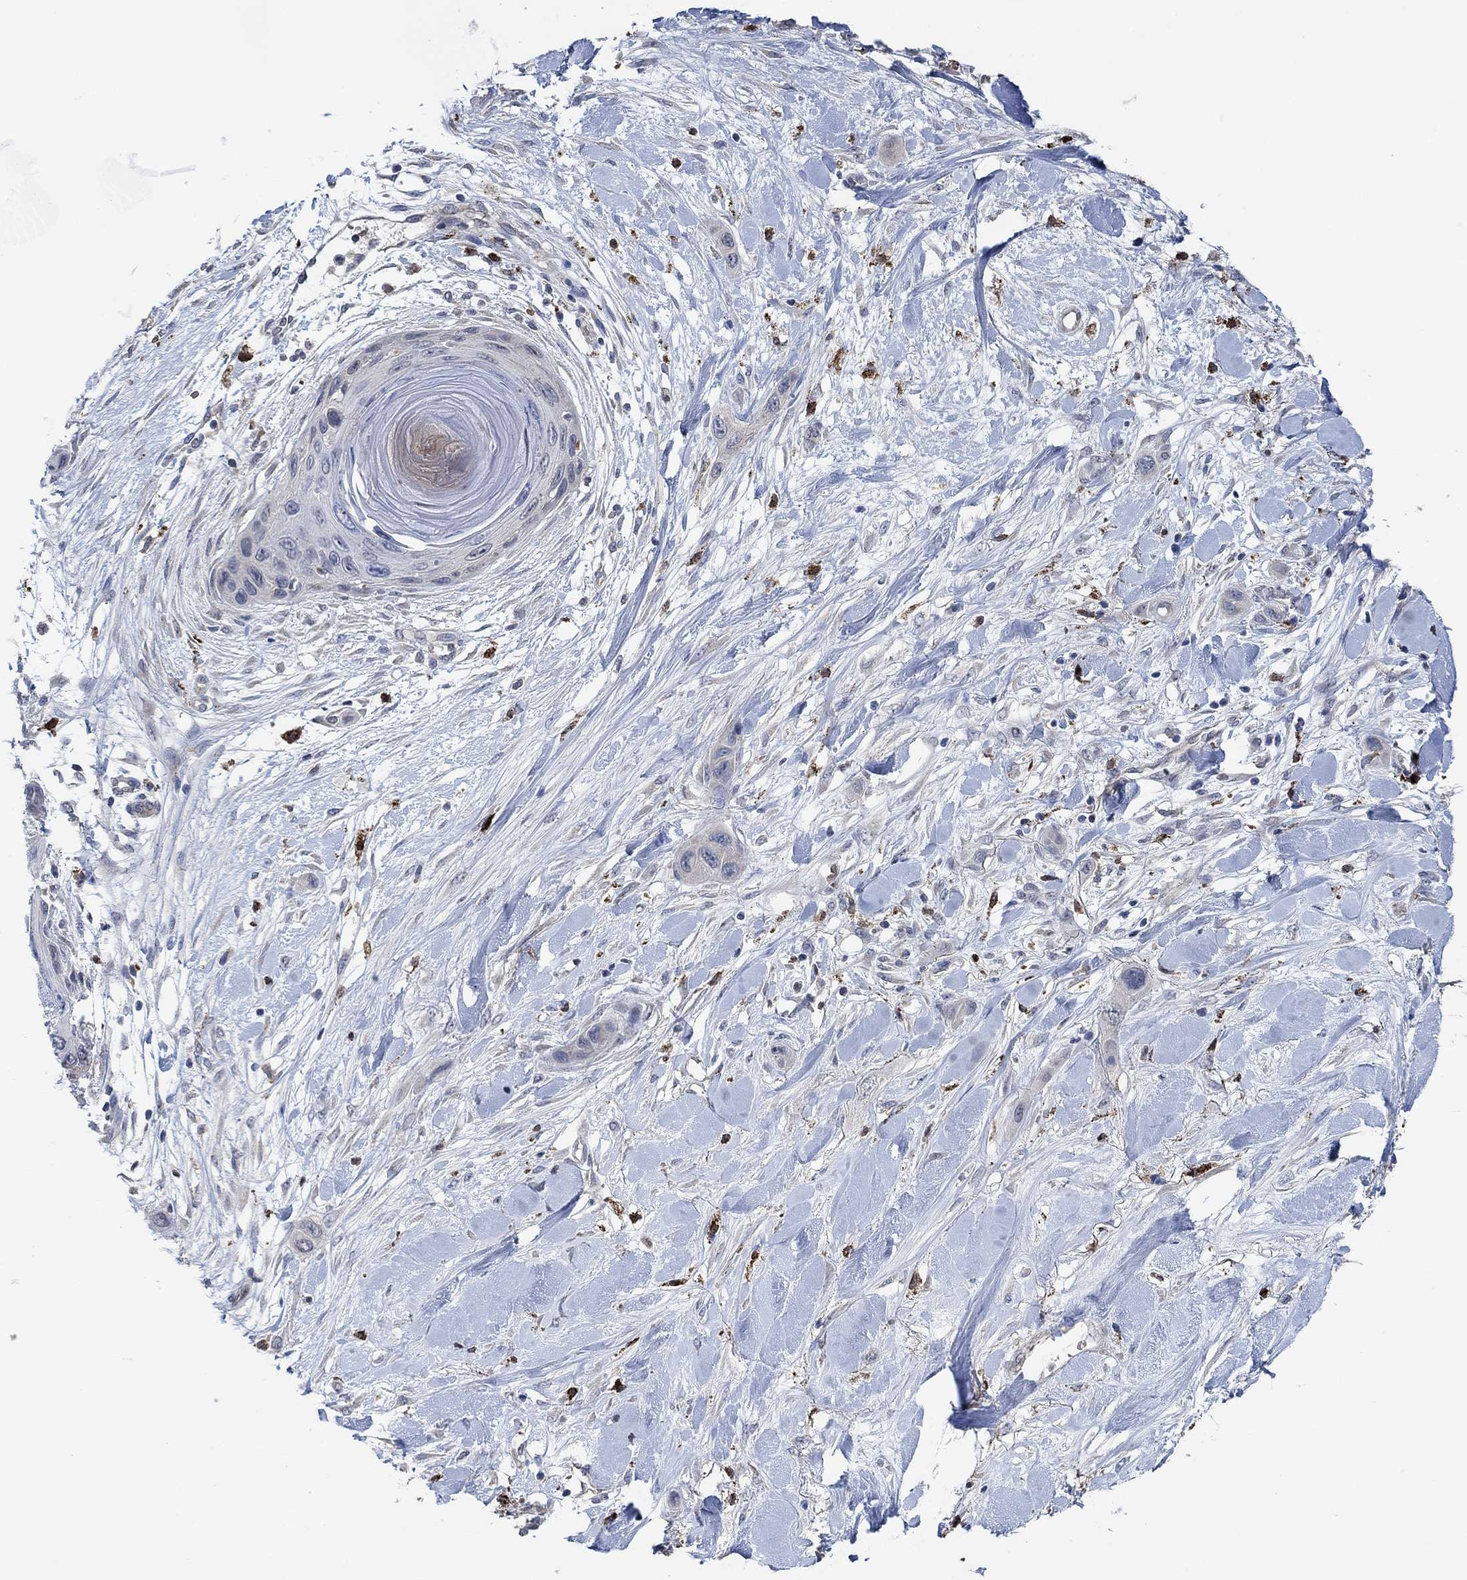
{"staining": {"intensity": "negative", "quantity": "none", "location": "none"}, "tissue": "skin cancer", "cell_type": "Tumor cells", "image_type": "cancer", "snomed": [{"axis": "morphology", "description": "Squamous cell carcinoma, NOS"}, {"axis": "topography", "description": "Skin"}], "caption": "High magnification brightfield microscopy of skin cancer (squamous cell carcinoma) stained with DAB (3,3'-diaminobenzidine) (brown) and counterstained with hematoxylin (blue): tumor cells show no significant positivity. (Stains: DAB immunohistochemistry (IHC) with hematoxylin counter stain, Microscopy: brightfield microscopy at high magnification).", "gene": "MPP1", "patient": {"sex": "male", "age": 79}}